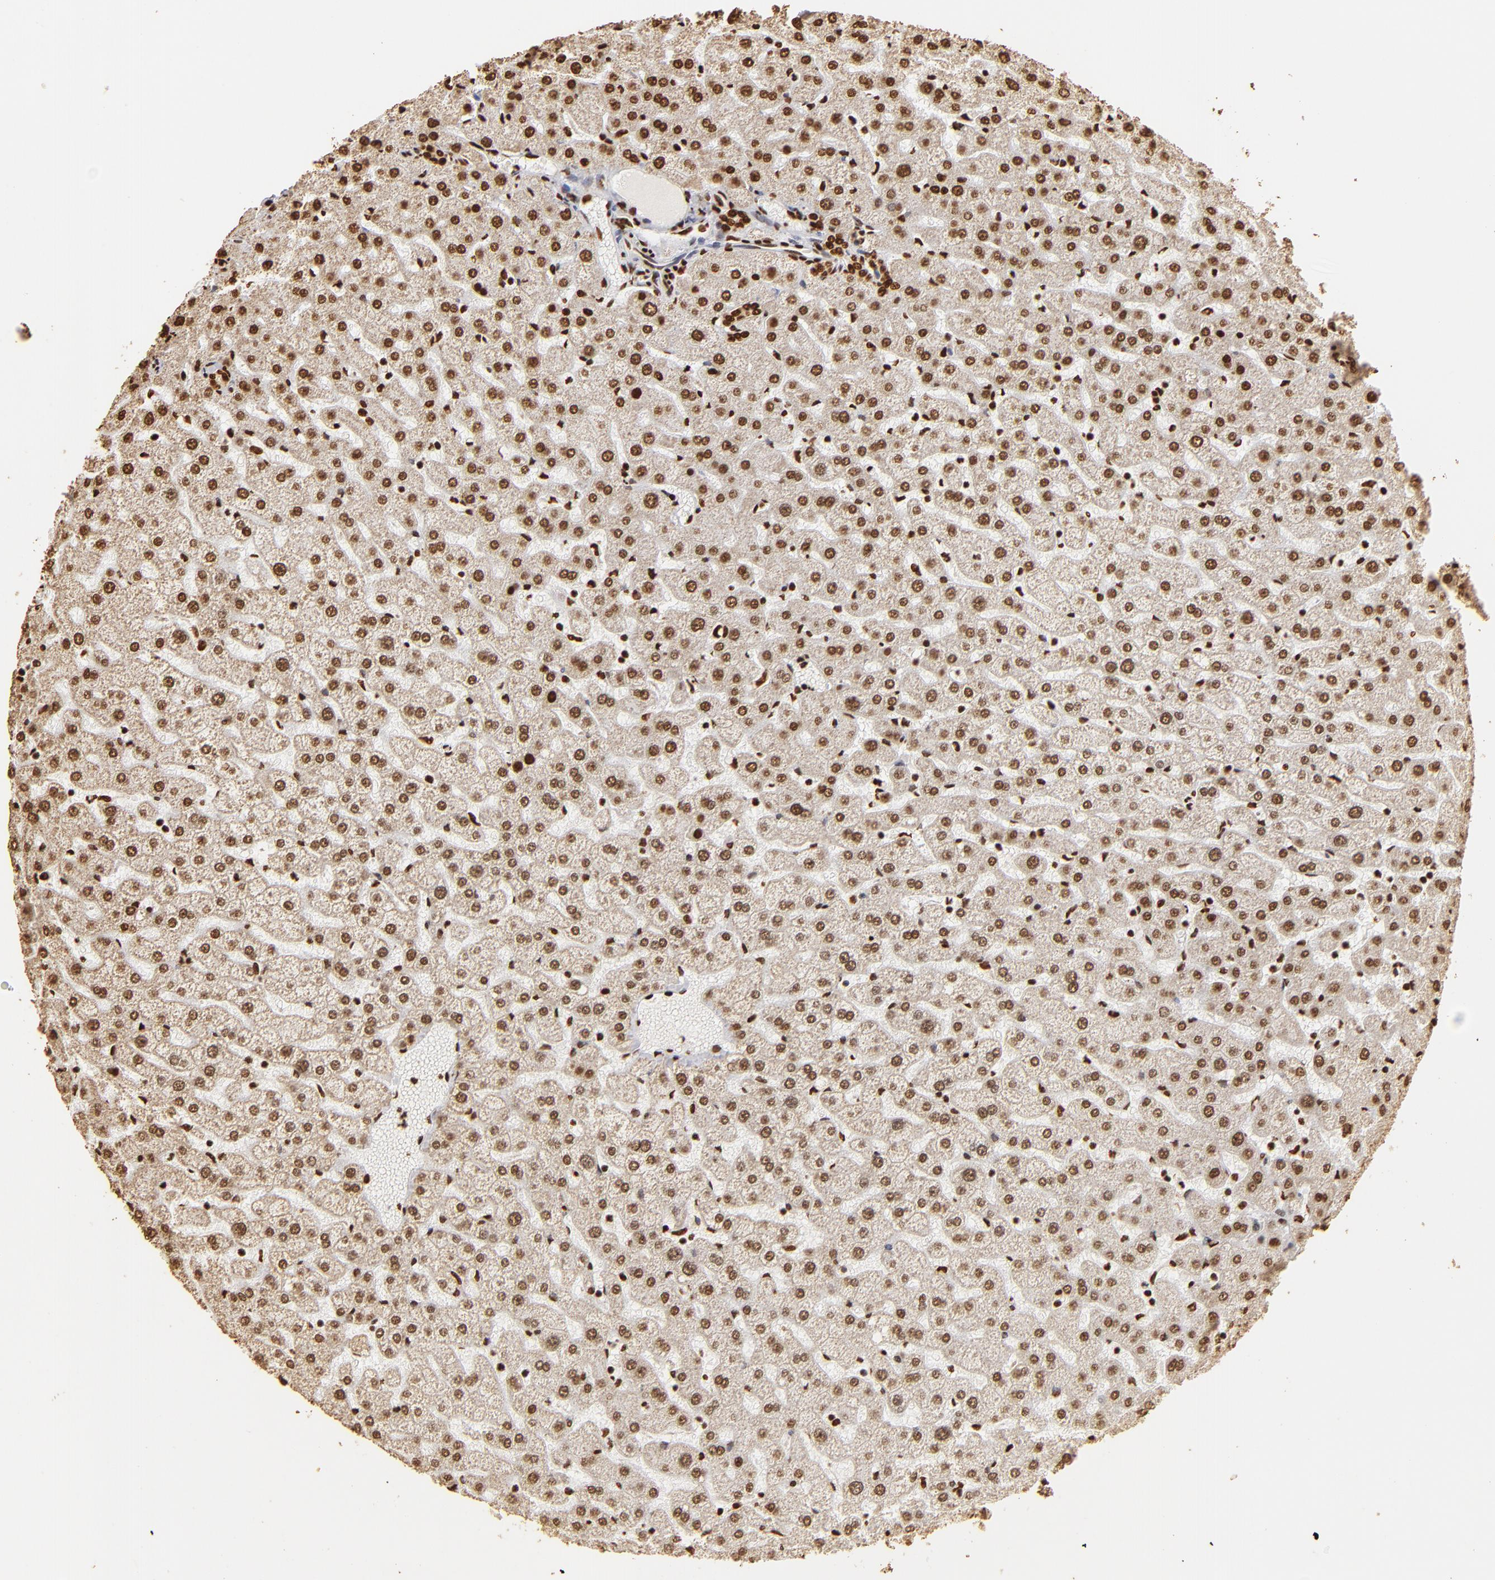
{"staining": {"intensity": "strong", "quantity": ">75%", "location": "cytoplasmic/membranous,nuclear"}, "tissue": "liver", "cell_type": "Cholangiocytes", "image_type": "normal", "snomed": [{"axis": "morphology", "description": "Normal tissue, NOS"}, {"axis": "morphology", "description": "Fibrosis, NOS"}, {"axis": "topography", "description": "Liver"}], "caption": "The histopathology image displays a brown stain indicating the presence of a protein in the cytoplasmic/membranous,nuclear of cholangiocytes in liver. The staining is performed using DAB brown chromogen to label protein expression. The nuclei are counter-stained blue using hematoxylin.", "gene": "ILF3", "patient": {"sex": "female", "age": 29}}